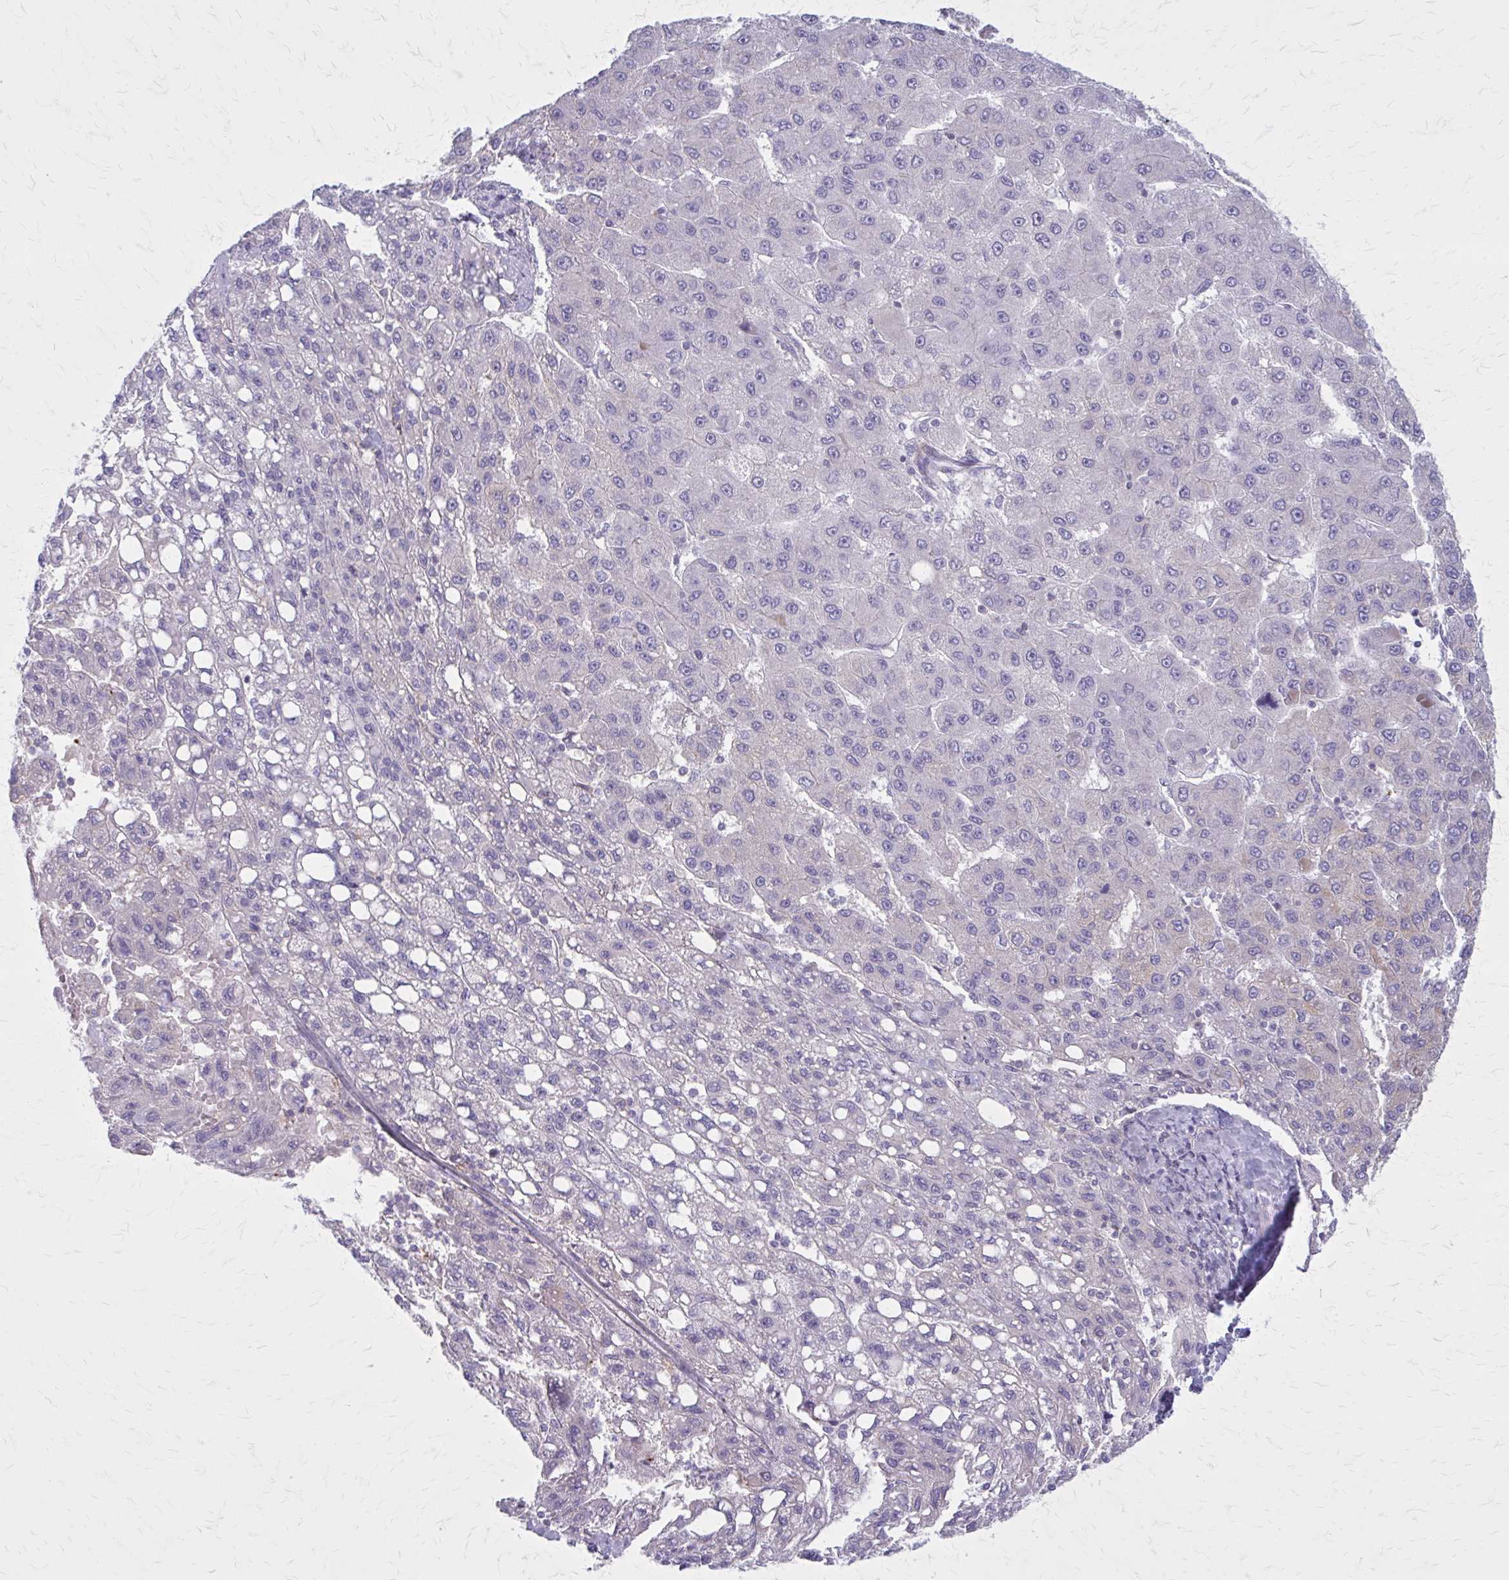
{"staining": {"intensity": "negative", "quantity": "none", "location": "none"}, "tissue": "liver cancer", "cell_type": "Tumor cells", "image_type": "cancer", "snomed": [{"axis": "morphology", "description": "Carcinoma, Hepatocellular, NOS"}, {"axis": "topography", "description": "Liver"}], "caption": "Immunohistochemistry (IHC) of liver cancer (hepatocellular carcinoma) shows no expression in tumor cells. (DAB (3,3'-diaminobenzidine) IHC visualized using brightfield microscopy, high magnification).", "gene": "PITPNM1", "patient": {"sex": "female", "age": 82}}